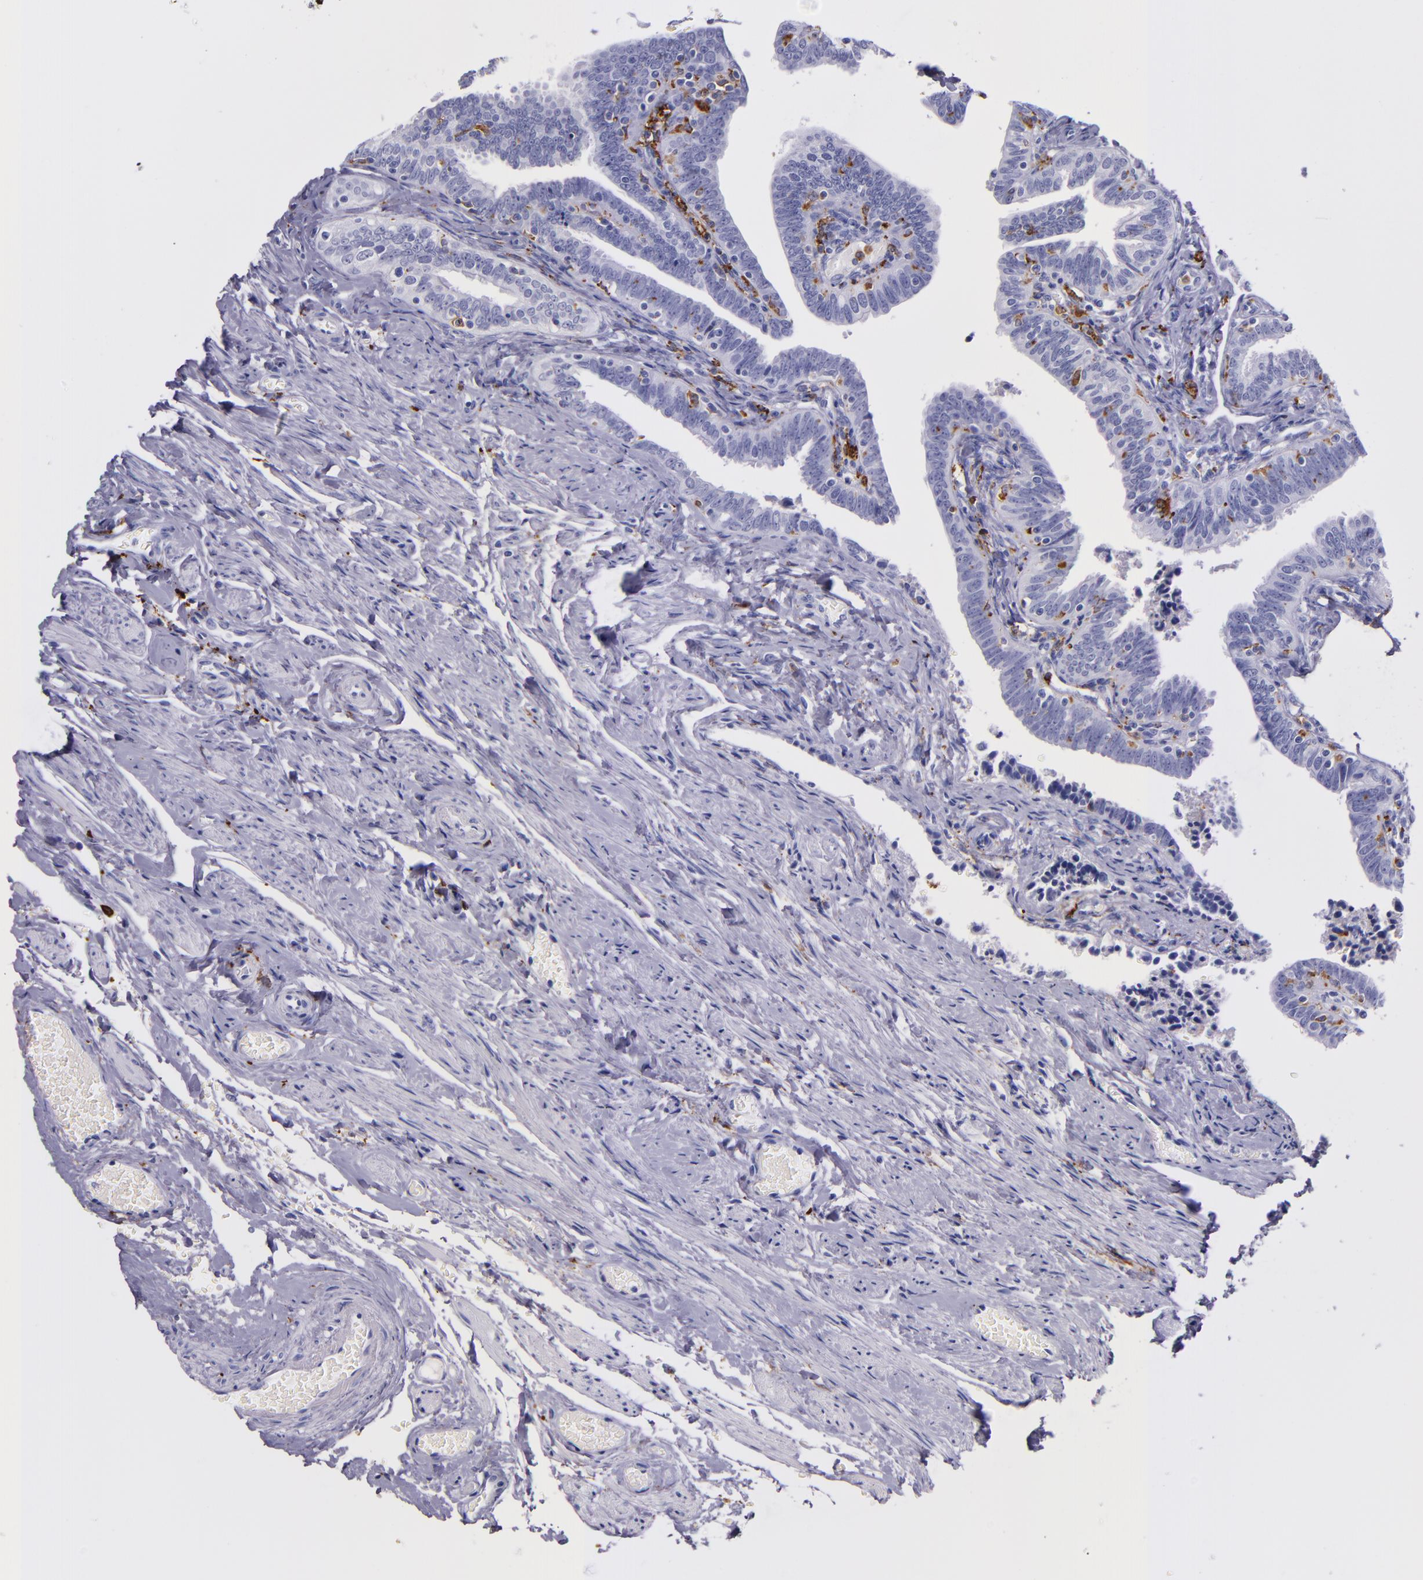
{"staining": {"intensity": "negative", "quantity": "none", "location": "none"}, "tissue": "fallopian tube", "cell_type": "Glandular cells", "image_type": "normal", "snomed": [{"axis": "morphology", "description": "Normal tissue, NOS"}, {"axis": "topography", "description": "Fallopian tube"}, {"axis": "topography", "description": "Ovary"}], "caption": "Human fallopian tube stained for a protein using immunohistochemistry (IHC) displays no expression in glandular cells.", "gene": "CD163", "patient": {"sex": "female", "age": 69}}